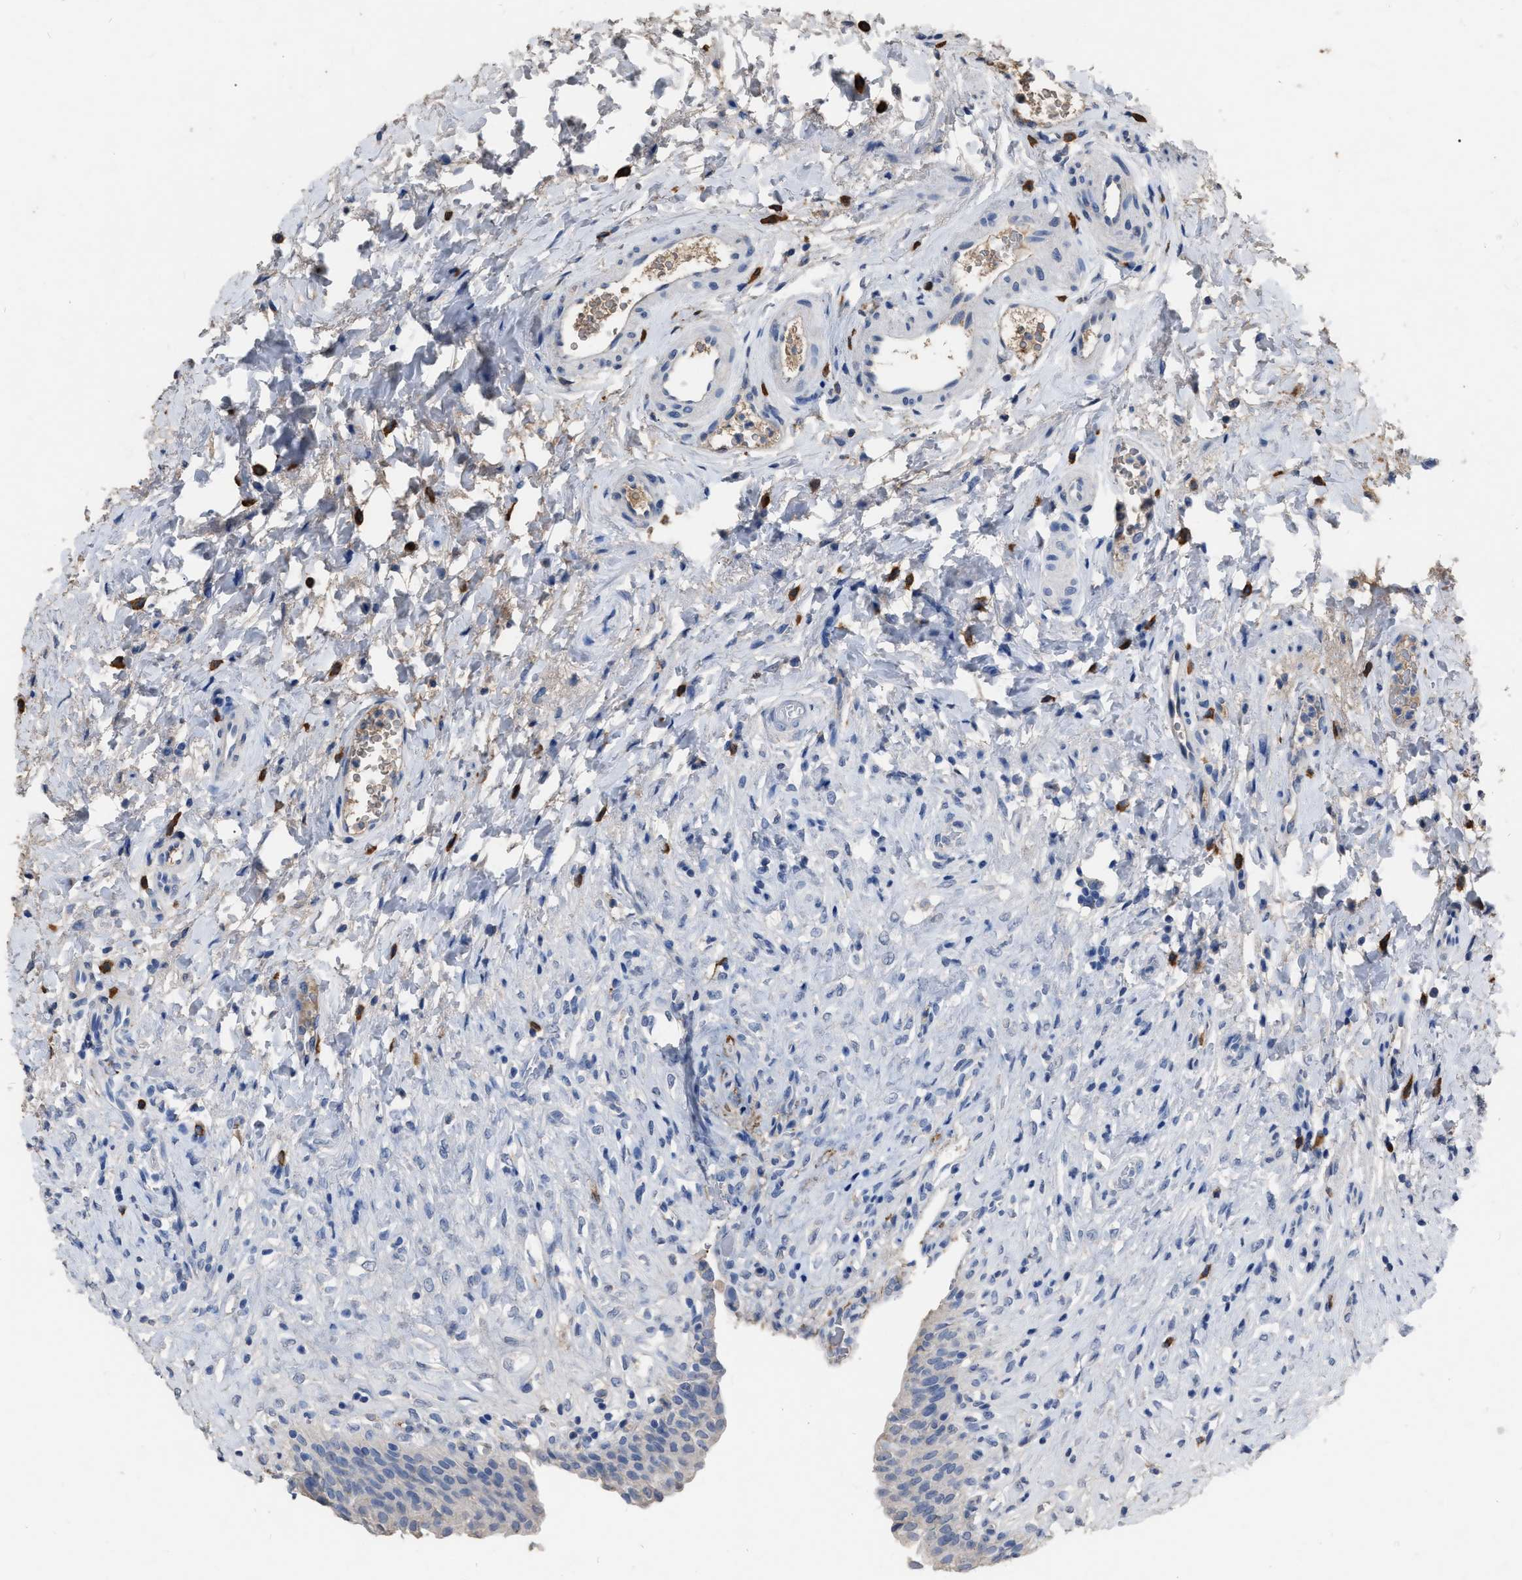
{"staining": {"intensity": "negative", "quantity": "none", "location": "none"}, "tissue": "urinary bladder", "cell_type": "Urothelial cells", "image_type": "normal", "snomed": [{"axis": "morphology", "description": "Urothelial carcinoma, High grade"}, {"axis": "topography", "description": "Urinary bladder"}], "caption": "High power microscopy micrograph of an IHC histopathology image of normal urinary bladder, revealing no significant positivity in urothelial cells.", "gene": "HABP2", "patient": {"sex": "male", "age": 46}}